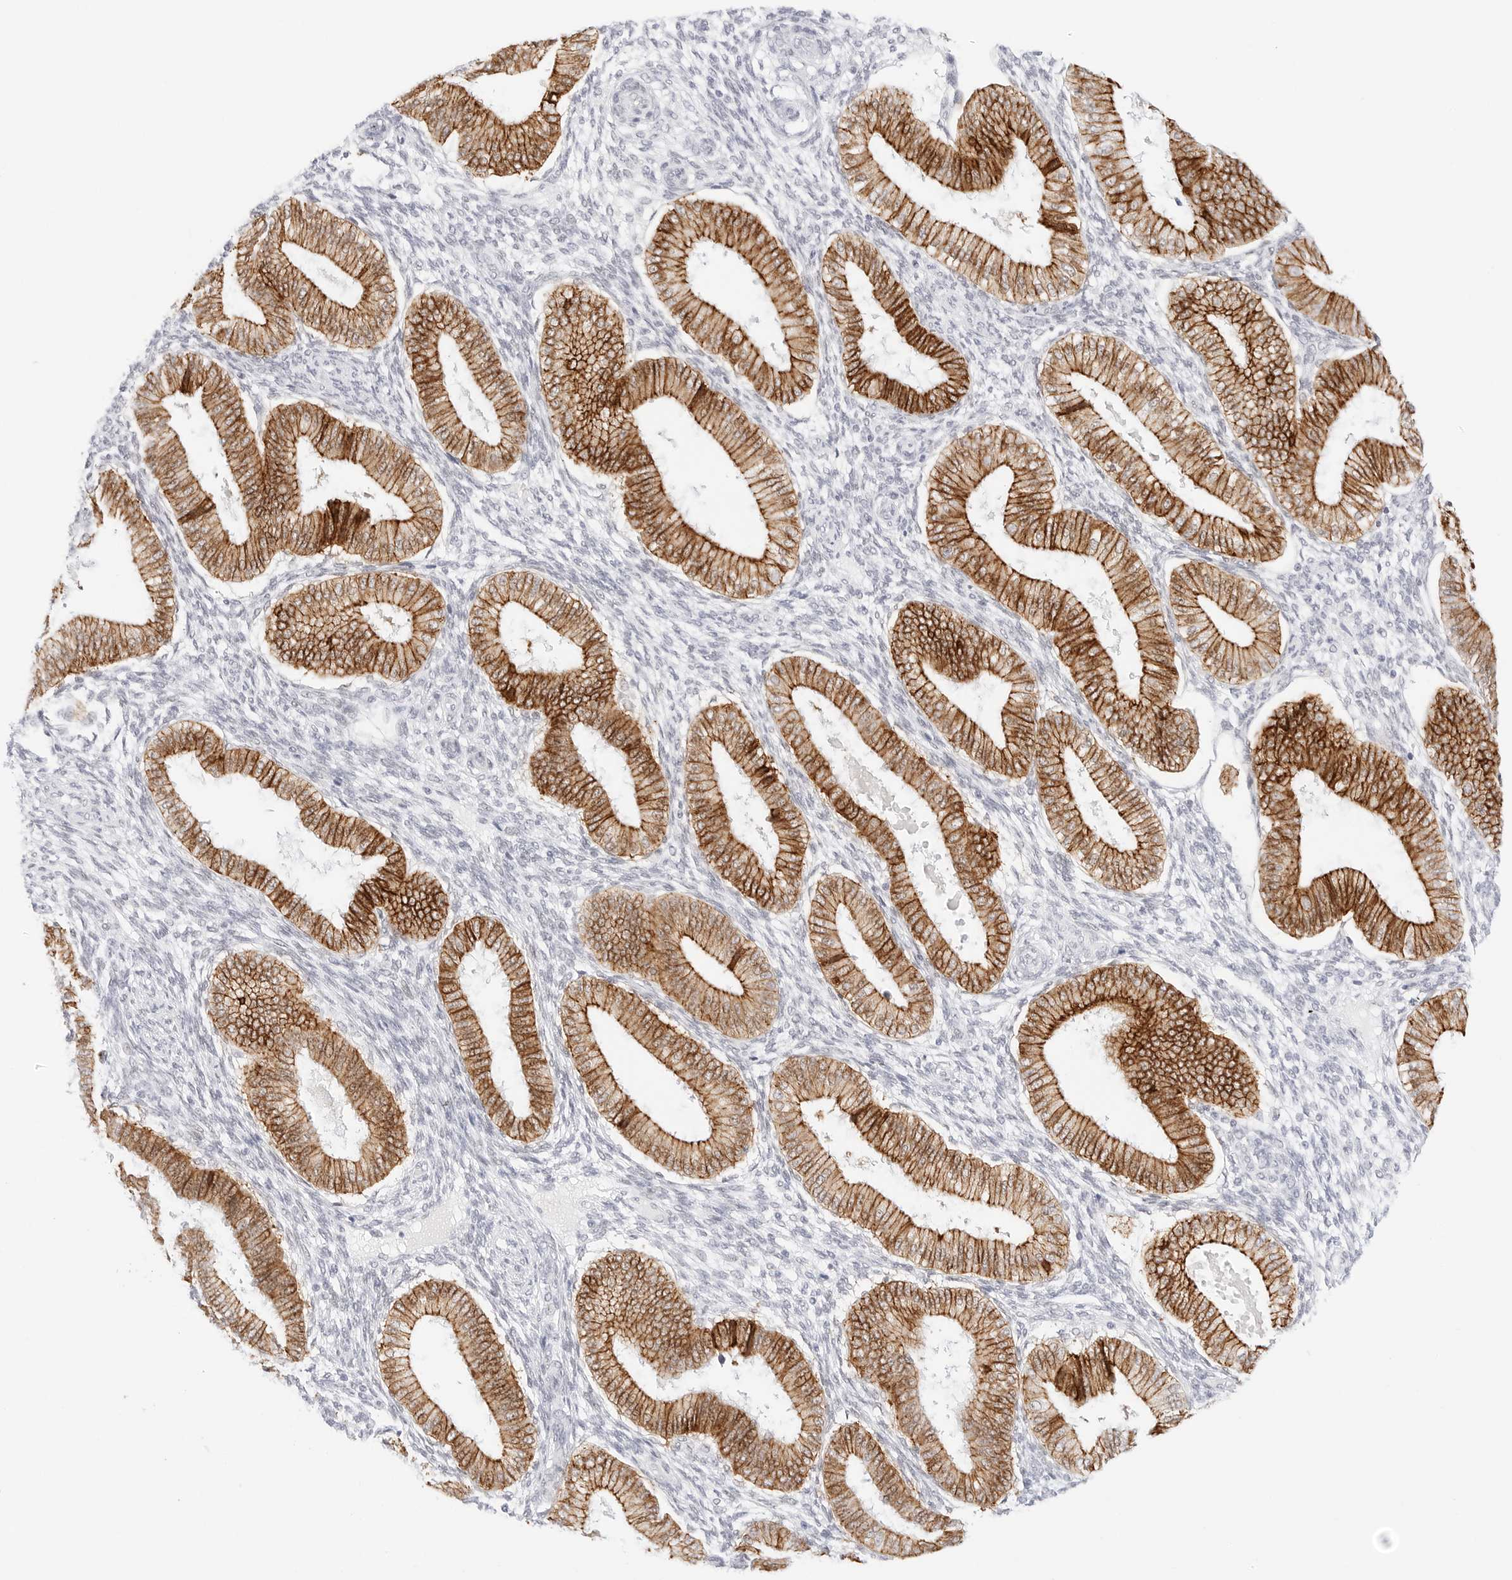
{"staining": {"intensity": "negative", "quantity": "none", "location": "none"}, "tissue": "endometrium", "cell_type": "Cells in endometrial stroma", "image_type": "normal", "snomed": [{"axis": "morphology", "description": "Normal tissue, NOS"}, {"axis": "topography", "description": "Endometrium"}], "caption": "High magnification brightfield microscopy of unremarkable endometrium stained with DAB (3,3'-diaminobenzidine) (brown) and counterstained with hematoxylin (blue): cells in endometrial stroma show no significant expression. The staining was performed using DAB to visualize the protein expression in brown, while the nuclei were stained in blue with hematoxylin (Magnification: 20x).", "gene": "CDH1", "patient": {"sex": "female", "age": 39}}